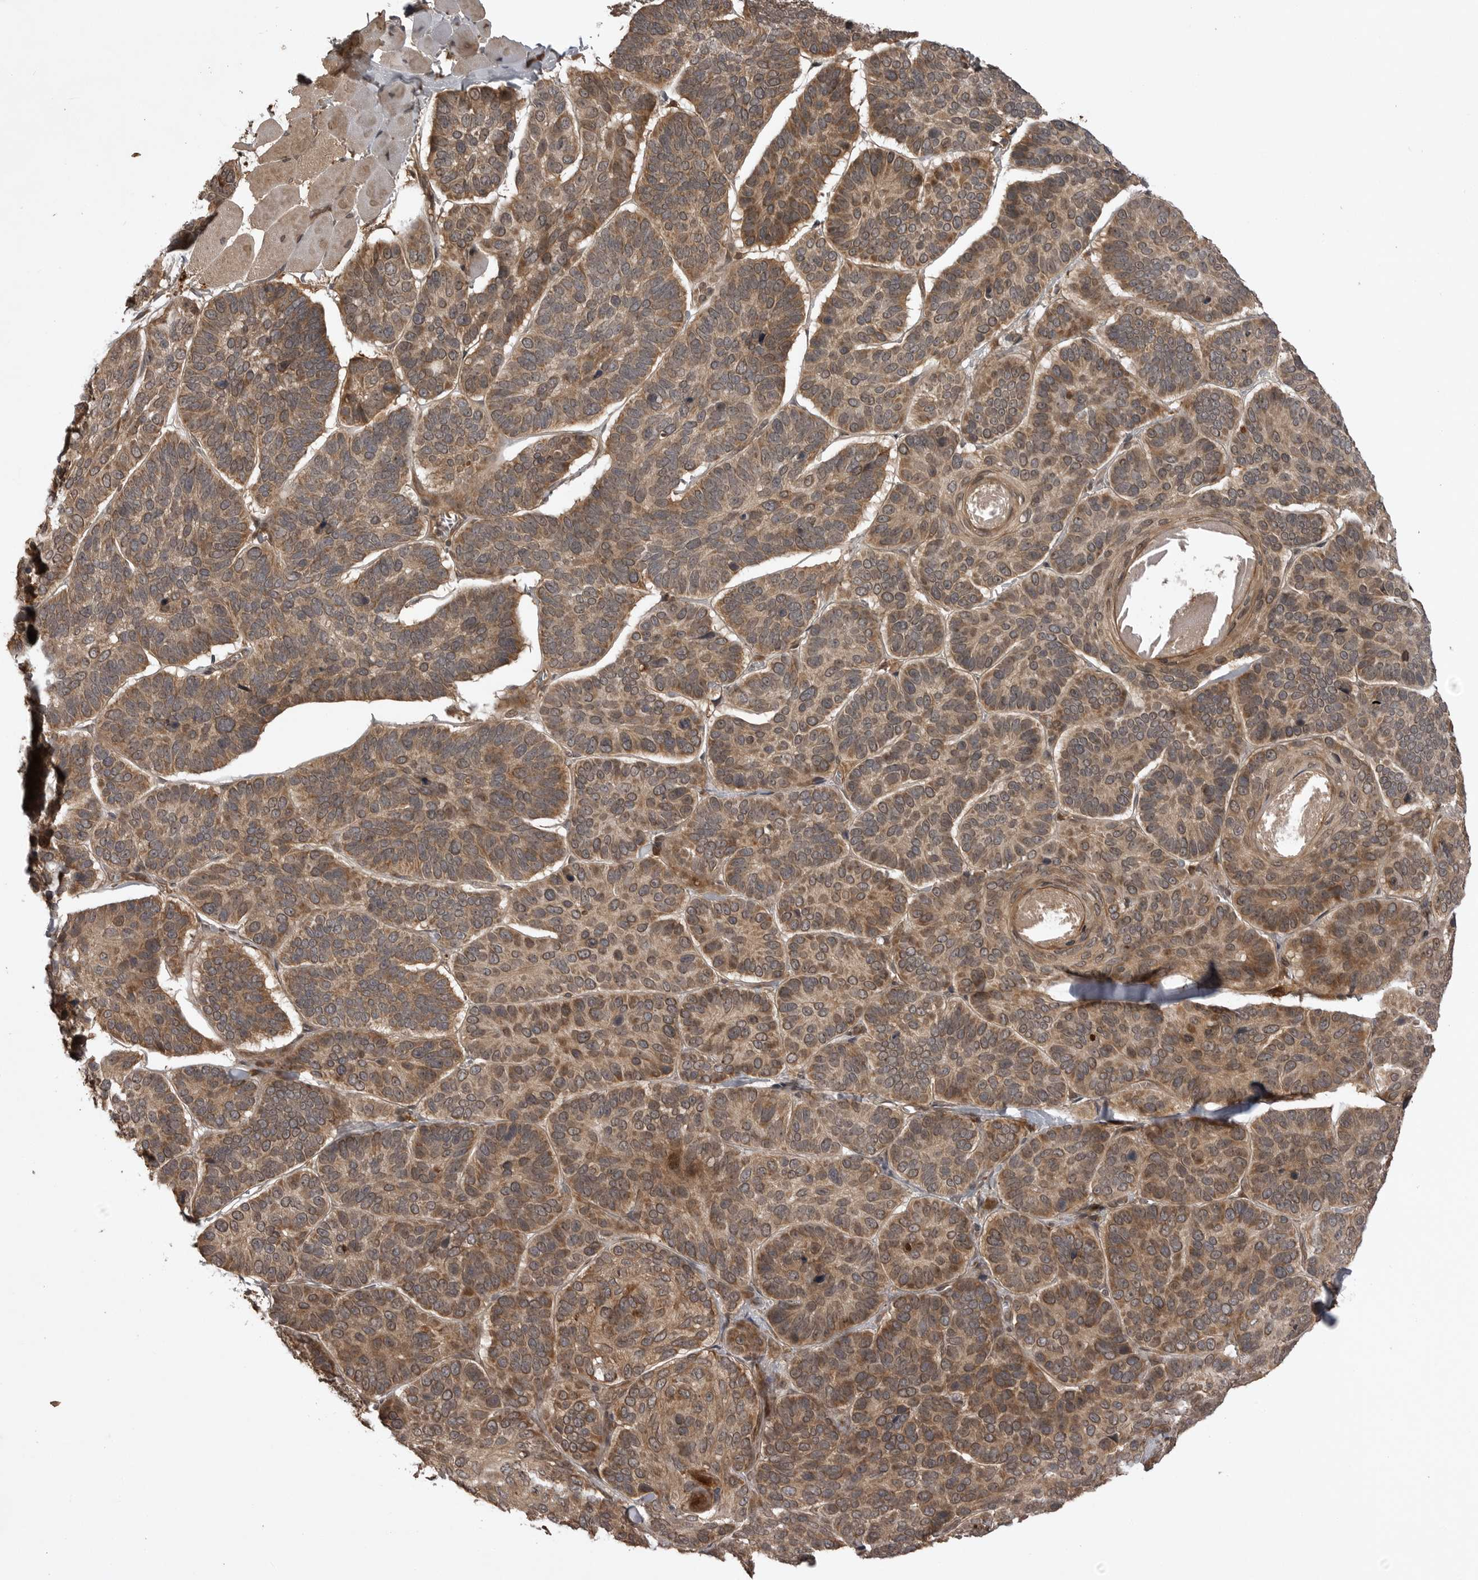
{"staining": {"intensity": "moderate", "quantity": ">75%", "location": "cytoplasmic/membranous"}, "tissue": "skin cancer", "cell_type": "Tumor cells", "image_type": "cancer", "snomed": [{"axis": "morphology", "description": "Basal cell carcinoma"}, {"axis": "topography", "description": "Skin"}], "caption": "About >75% of tumor cells in basal cell carcinoma (skin) reveal moderate cytoplasmic/membranous protein positivity as visualized by brown immunohistochemical staining.", "gene": "AKAP7", "patient": {"sex": "male", "age": 62}}